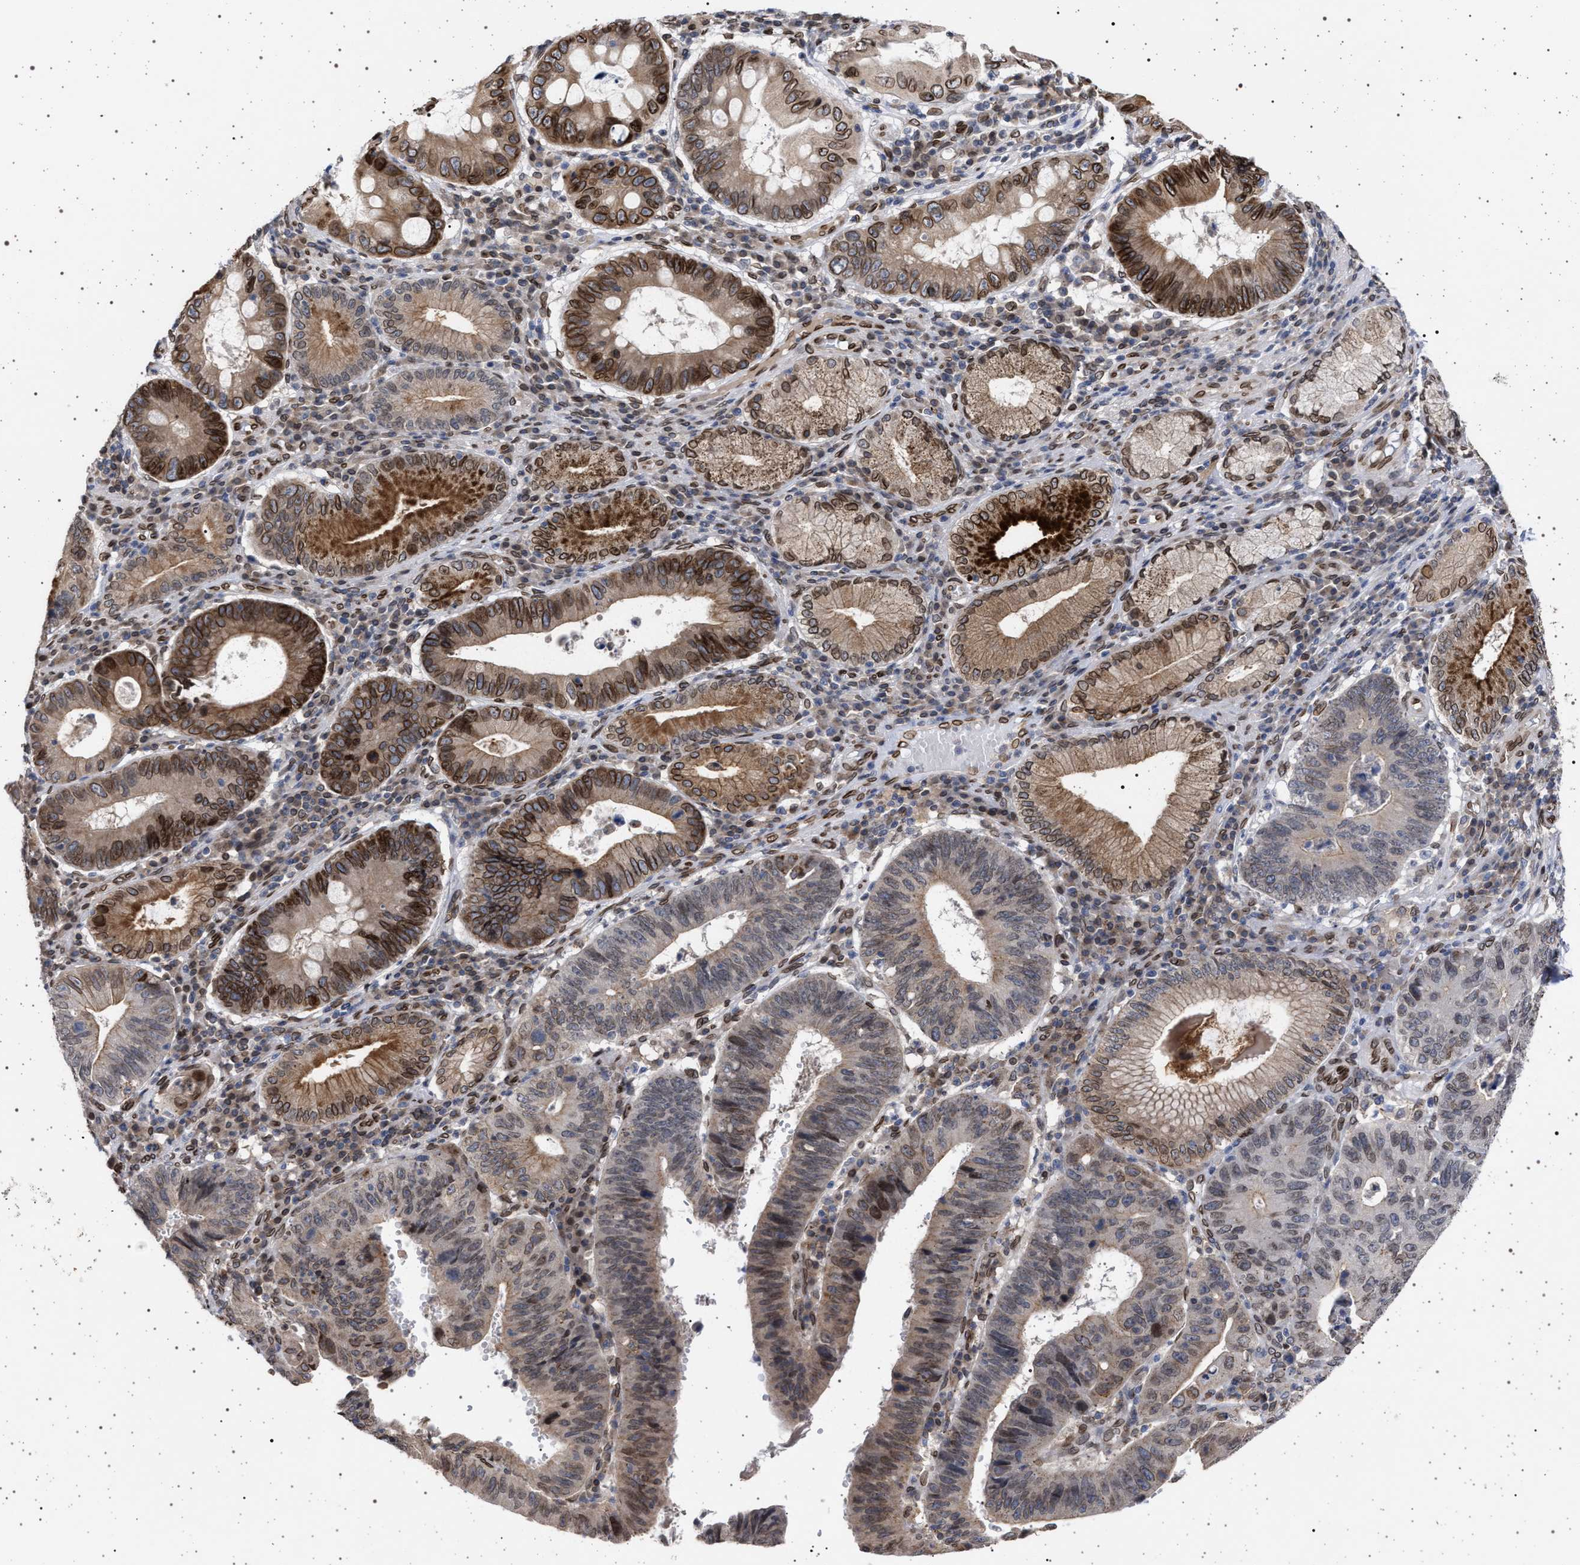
{"staining": {"intensity": "moderate", "quantity": ">75%", "location": "cytoplasmic/membranous,nuclear"}, "tissue": "stomach cancer", "cell_type": "Tumor cells", "image_type": "cancer", "snomed": [{"axis": "morphology", "description": "Adenocarcinoma, NOS"}, {"axis": "topography", "description": "Stomach"}], "caption": "Immunohistochemical staining of human stomach adenocarcinoma reveals moderate cytoplasmic/membranous and nuclear protein staining in about >75% of tumor cells.", "gene": "ING2", "patient": {"sex": "male", "age": 59}}